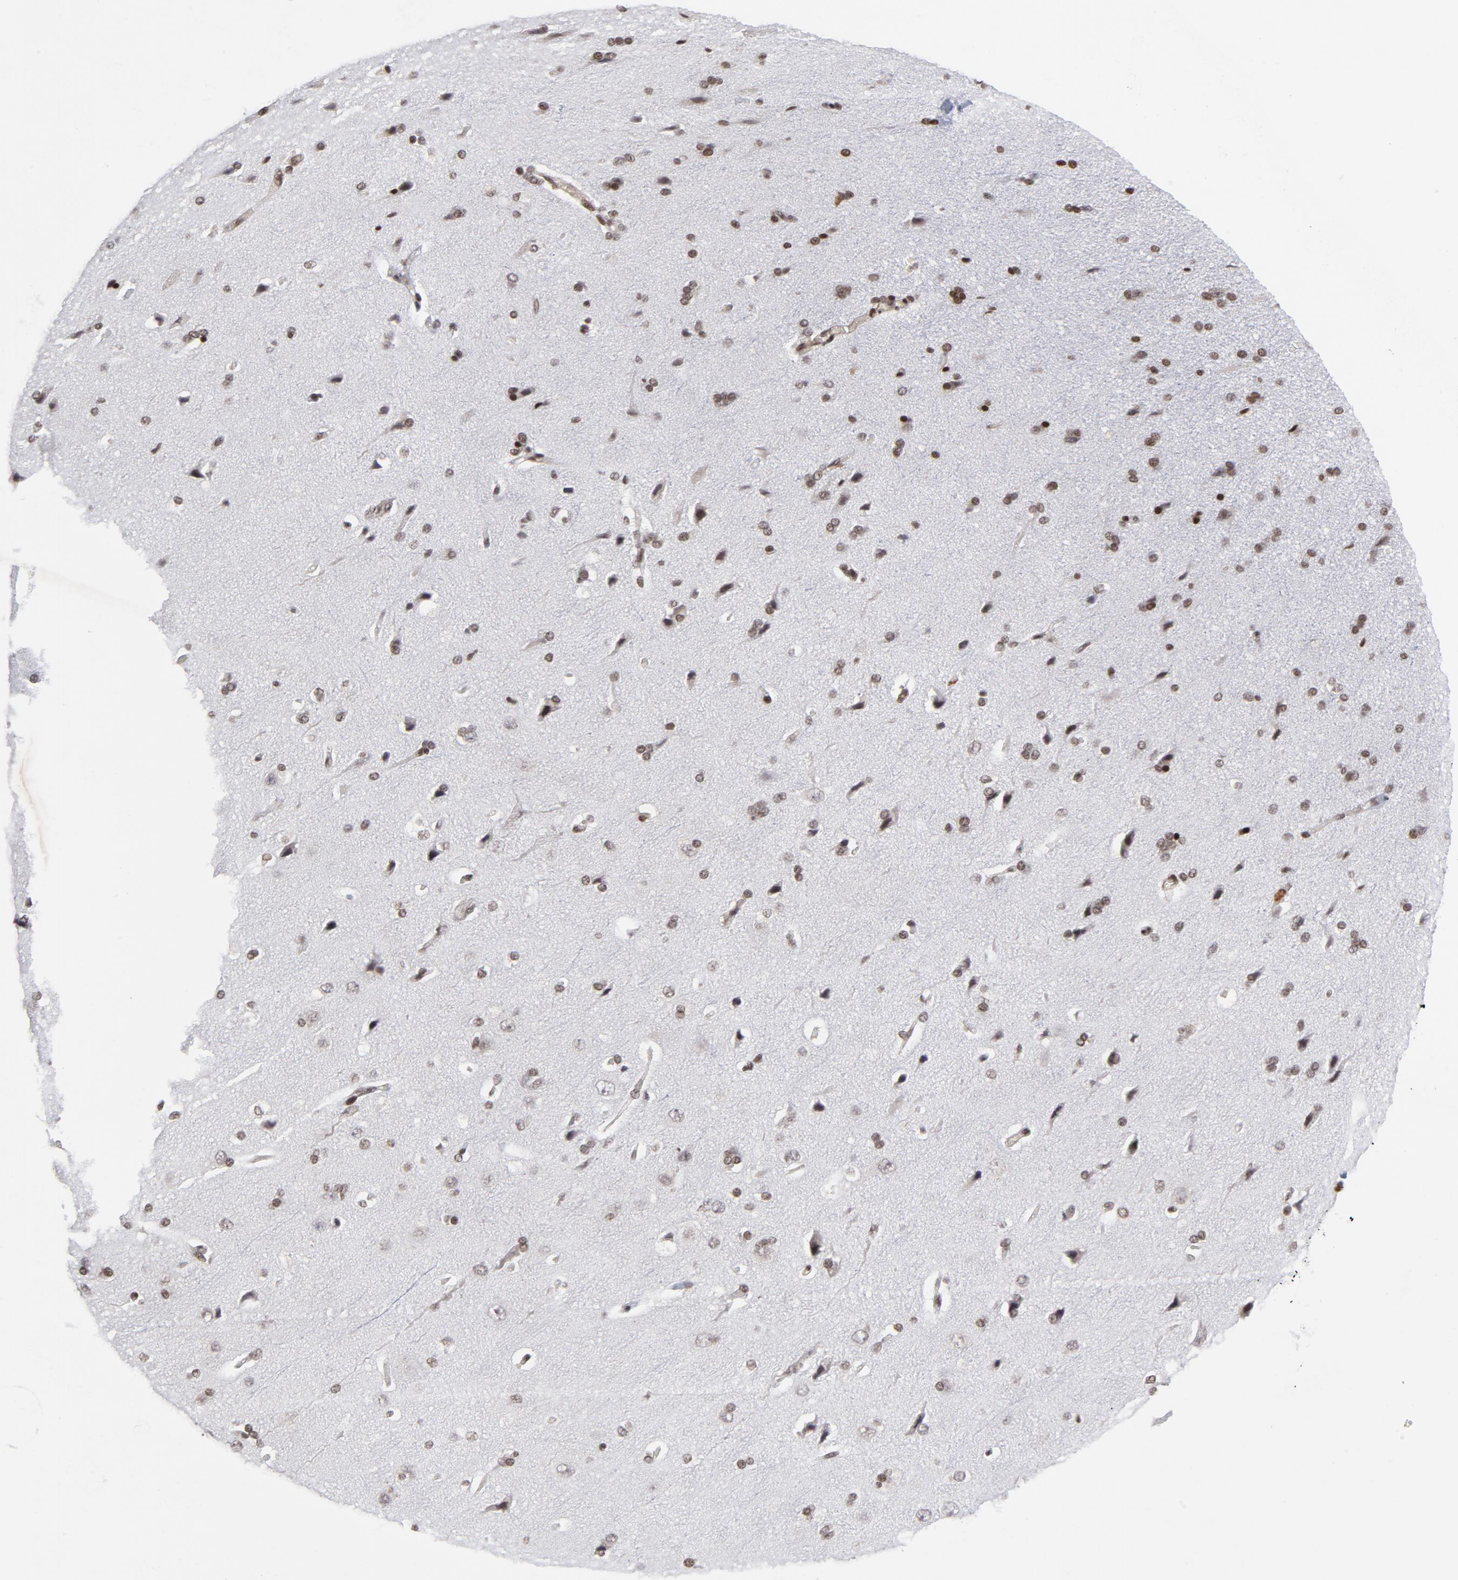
{"staining": {"intensity": "moderate", "quantity": ">75%", "location": "nuclear"}, "tissue": "cerebral cortex", "cell_type": "Endothelial cells", "image_type": "normal", "snomed": [{"axis": "morphology", "description": "Normal tissue, NOS"}, {"axis": "topography", "description": "Cerebral cortex"}], "caption": "IHC staining of benign cerebral cortex, which shows medium levels of moderate nuclear staining in about >75% of endothelial cells indicating moderate nuclear protein positivity. The staining was performed using DAB (brown) for protein detection and nuclei were counterstained in hematoxylin (blue).", "gene": "CTCF", "patient": {"sex": "male", "age": 62}}